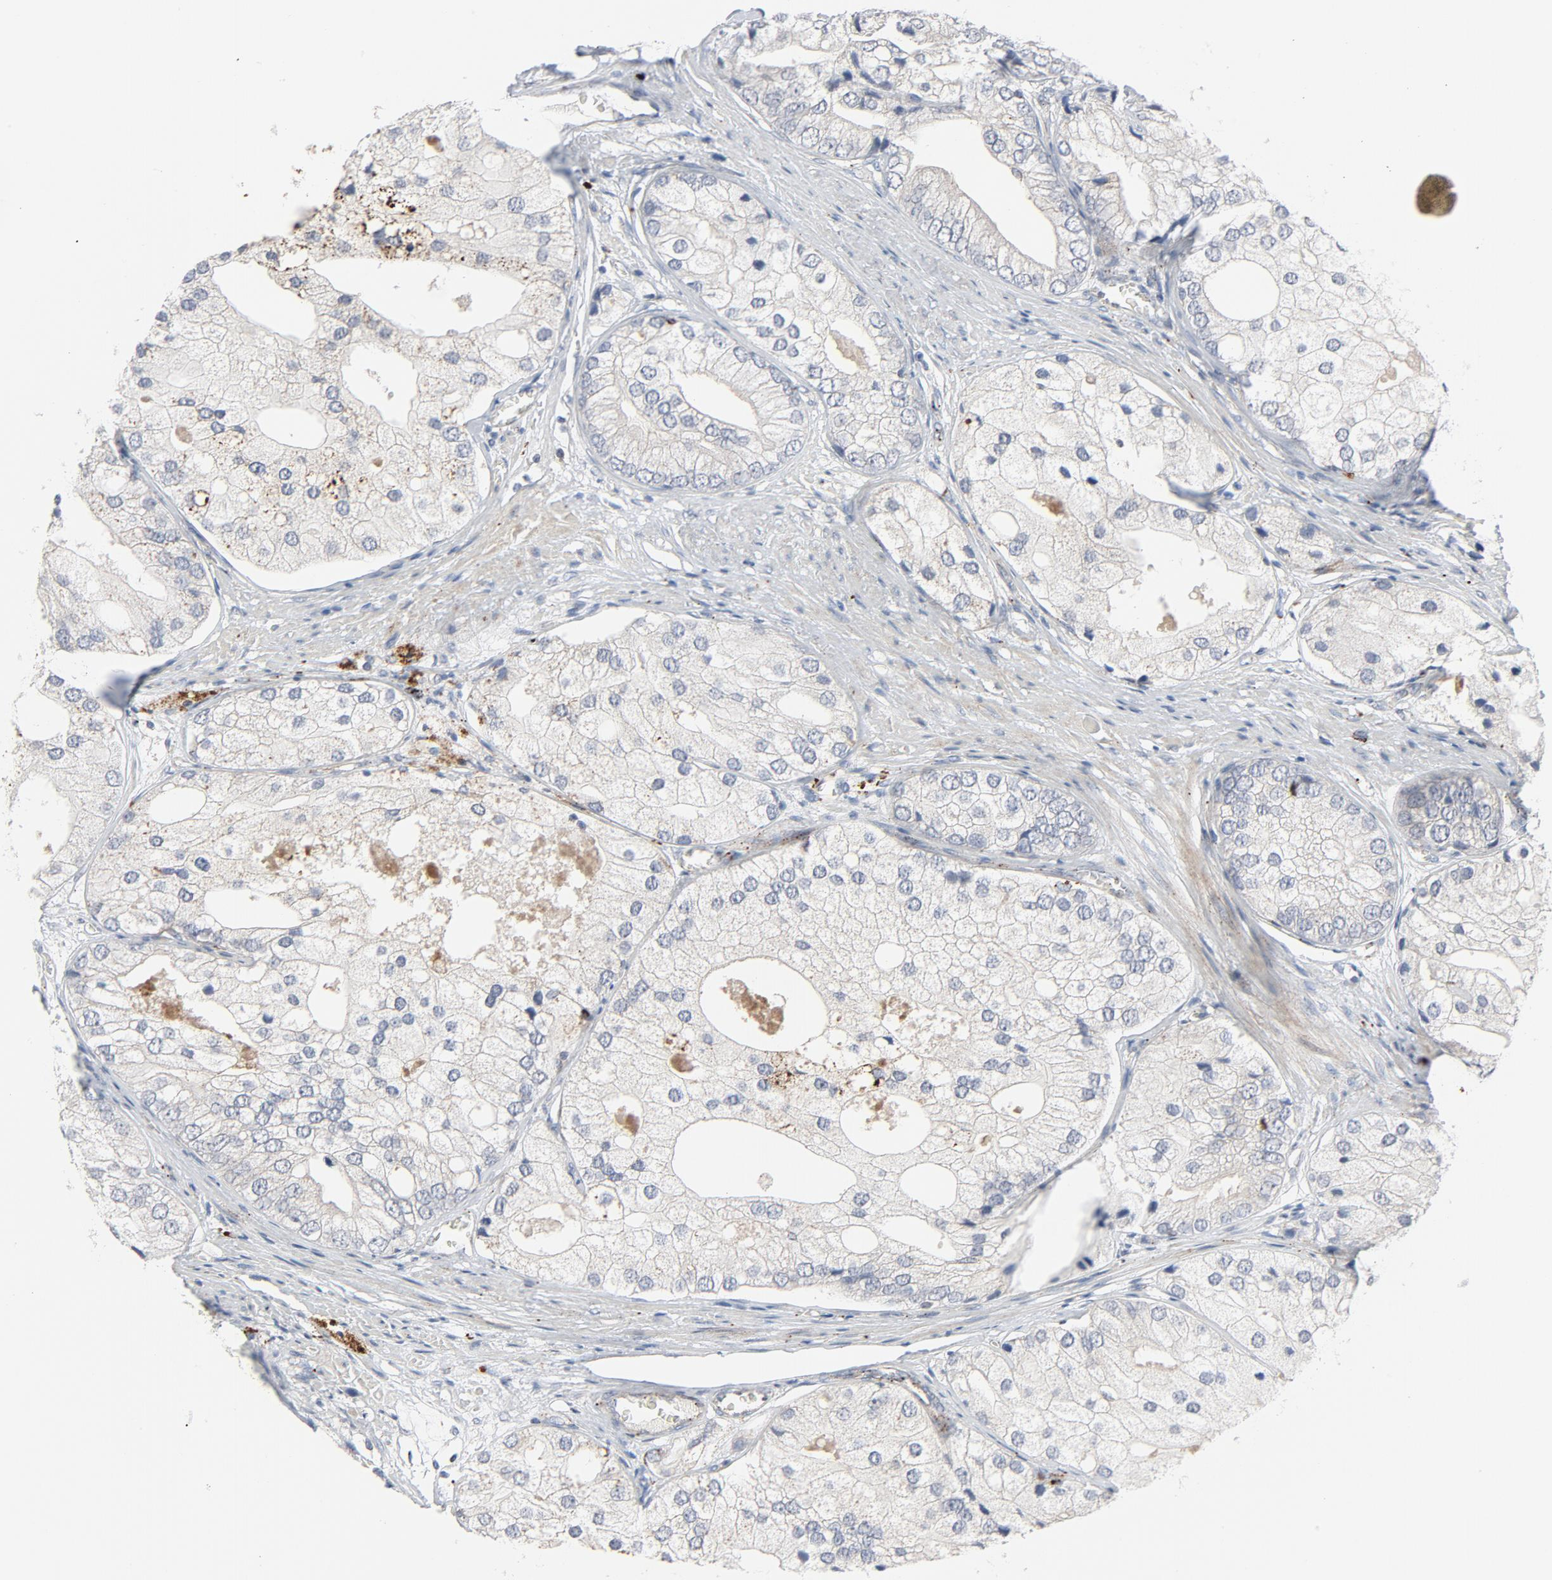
{"staining": {"intensity": "moderate", "quantity": "25%-75%", "location": "cytoplasmic/membranous"}, "tissue": "prostate cancer", "cell_type": "Tumor cells", "image_type": "cancer", "snomed": [{"axis": "morphology", "description": "Adenocarcinoma, Low grade"}, {"axis": "topography", "description": "Prostate"}], "caption": "Tumor cells display medium levels of moderate cytoplasmic/membranous staining in about 25%-75% of cells in human adenocarcinoma (low-grade) (prostate).", "gene": "AKT2", "patient": {"sex": "male", "age": 69}}